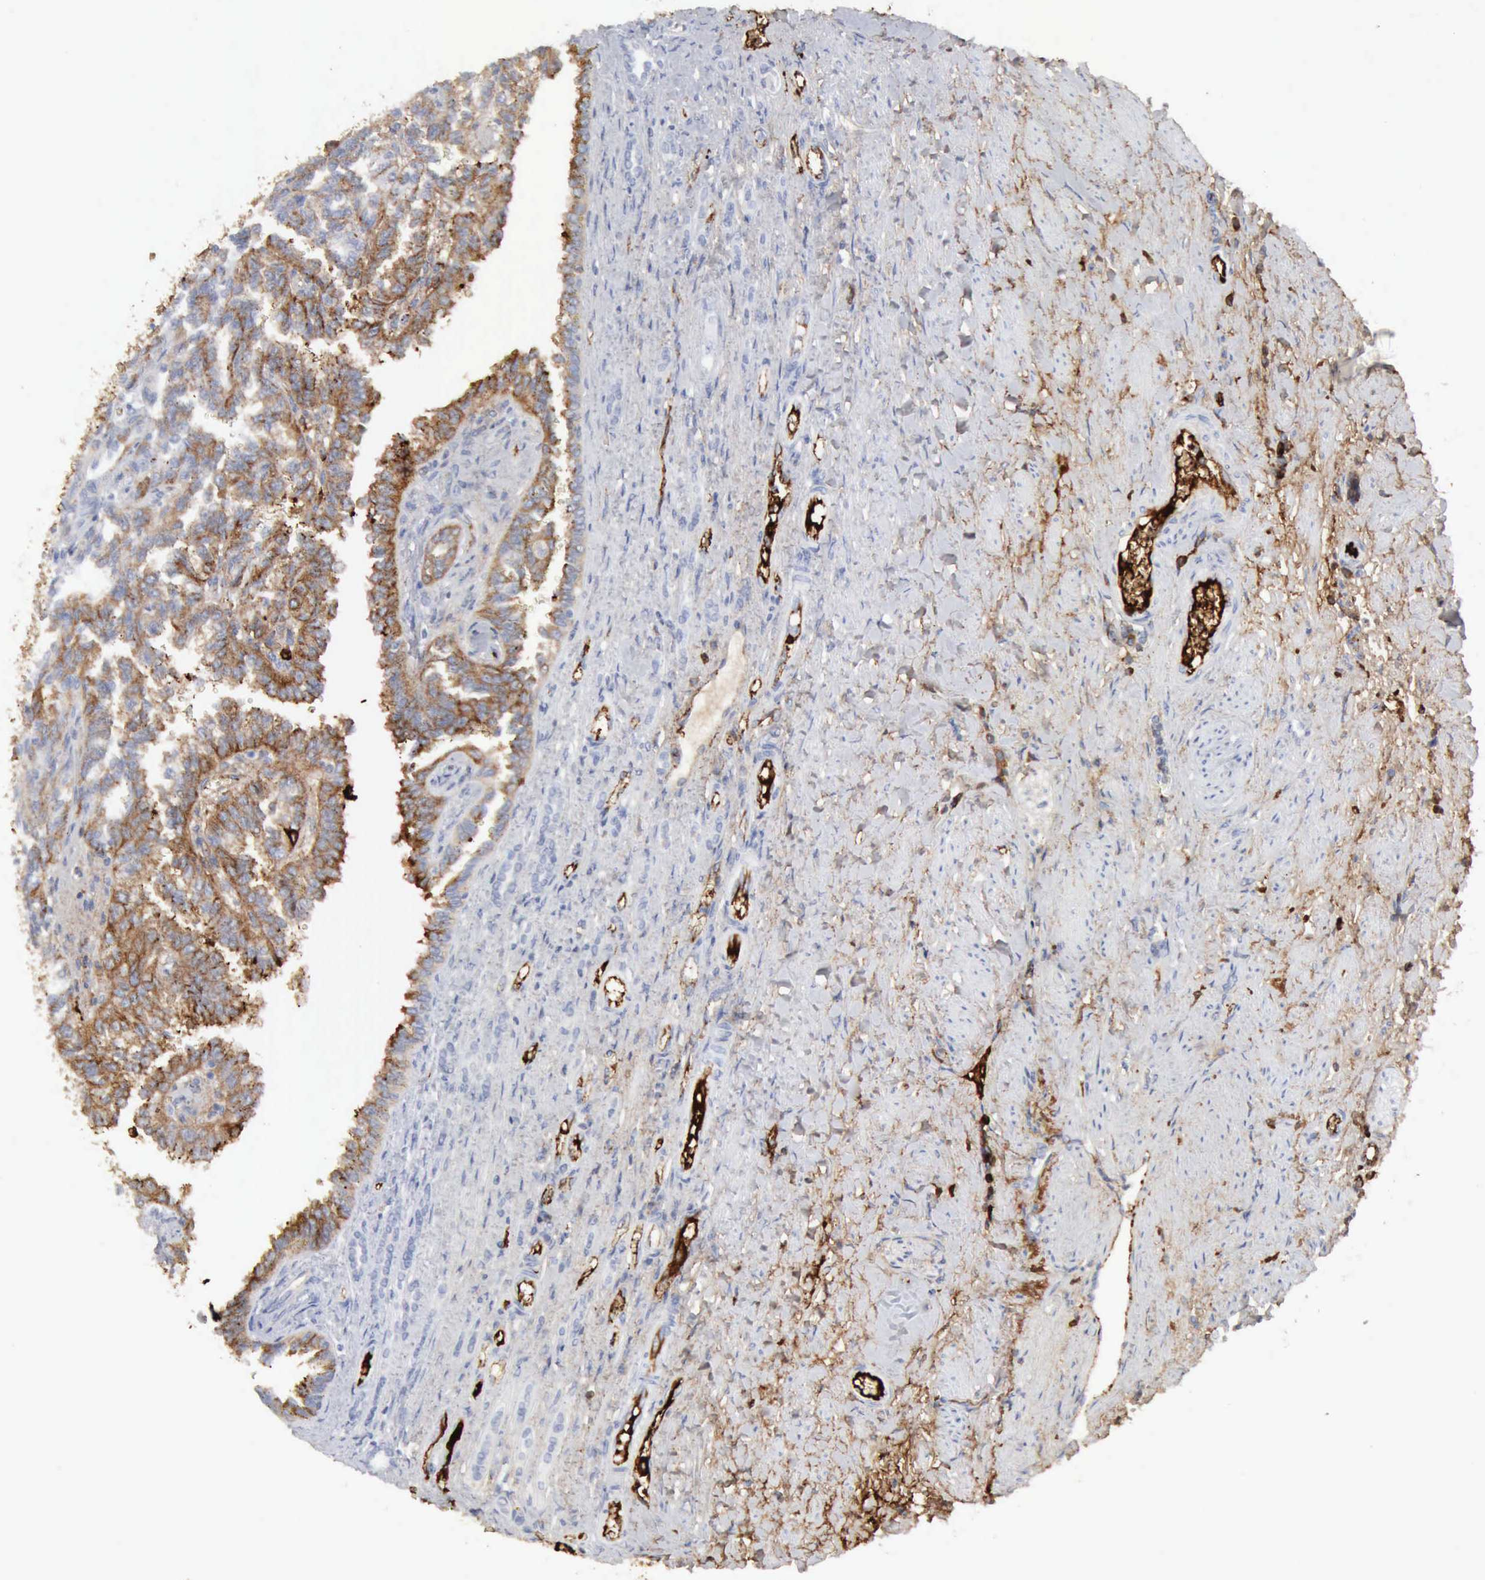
{"staining": {"intensity": "weak", "quantity": ">75%", "location": "cytoplasmic/membranous"}, "tissue": "renal cancer", "cell_type": "Tumor cells", "image_type": "cancer", "snomed": [{"axis": "morphology", "description": "Inflammation, NOS"}, {"axis": "morphology", "description": "Adenocarcinoma, NOS"}, {"axis": "topography", "description": "Kidney"}], "caption": "Protein analysis of adenocarcinoma (renal) tissue displays weak cytoplasmic/membranous expression in approximately >75% of tumor cells. (DAB (3,3'-diaminobenzidine) IHC with brightfield microscopy, high magnification).", "gene": "C4BPA", "patient": {"sex": "male", "age": 68}}